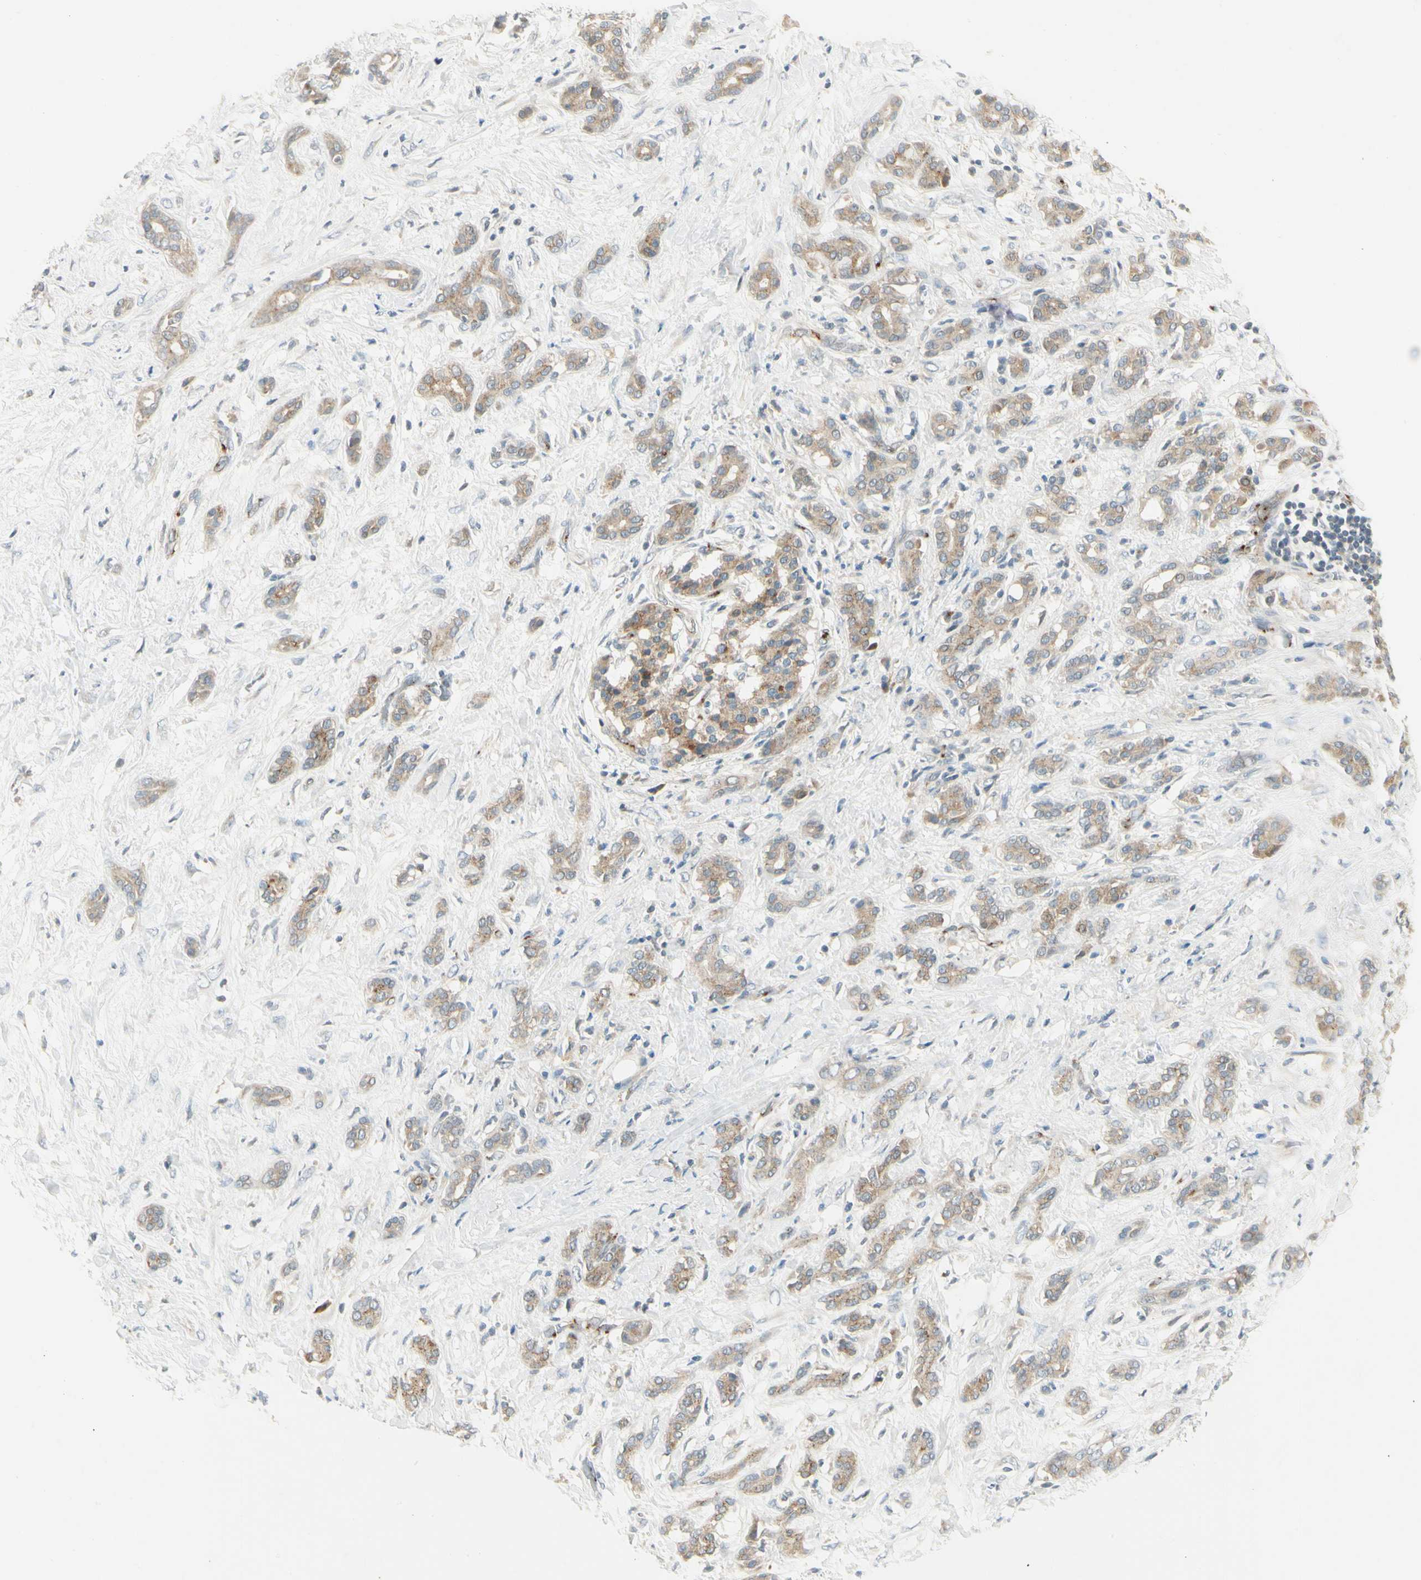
{"staining": {"intensity": "moderate", "quantity": ">75%", "location": "cytoplasmic/membranous"}, "tissue": "pancreatic cancer", "cell_type": "Tumor cells", "image_type": "cancer", "snomed": [{"axis": "morphology", "description": "Adenocarcinoma, NOS"}, {"axis": "topography", "description": "Pancreas"}], "caption": "Human pancreatic cancer (adenocarcinoma) stained for a protein (brown) shows moderate cytoplasmic/membranous positive expression in approximately >75% of tumor cells.", "gene": "MANSC1", "patient": {"sex": "male", "age": 41}}